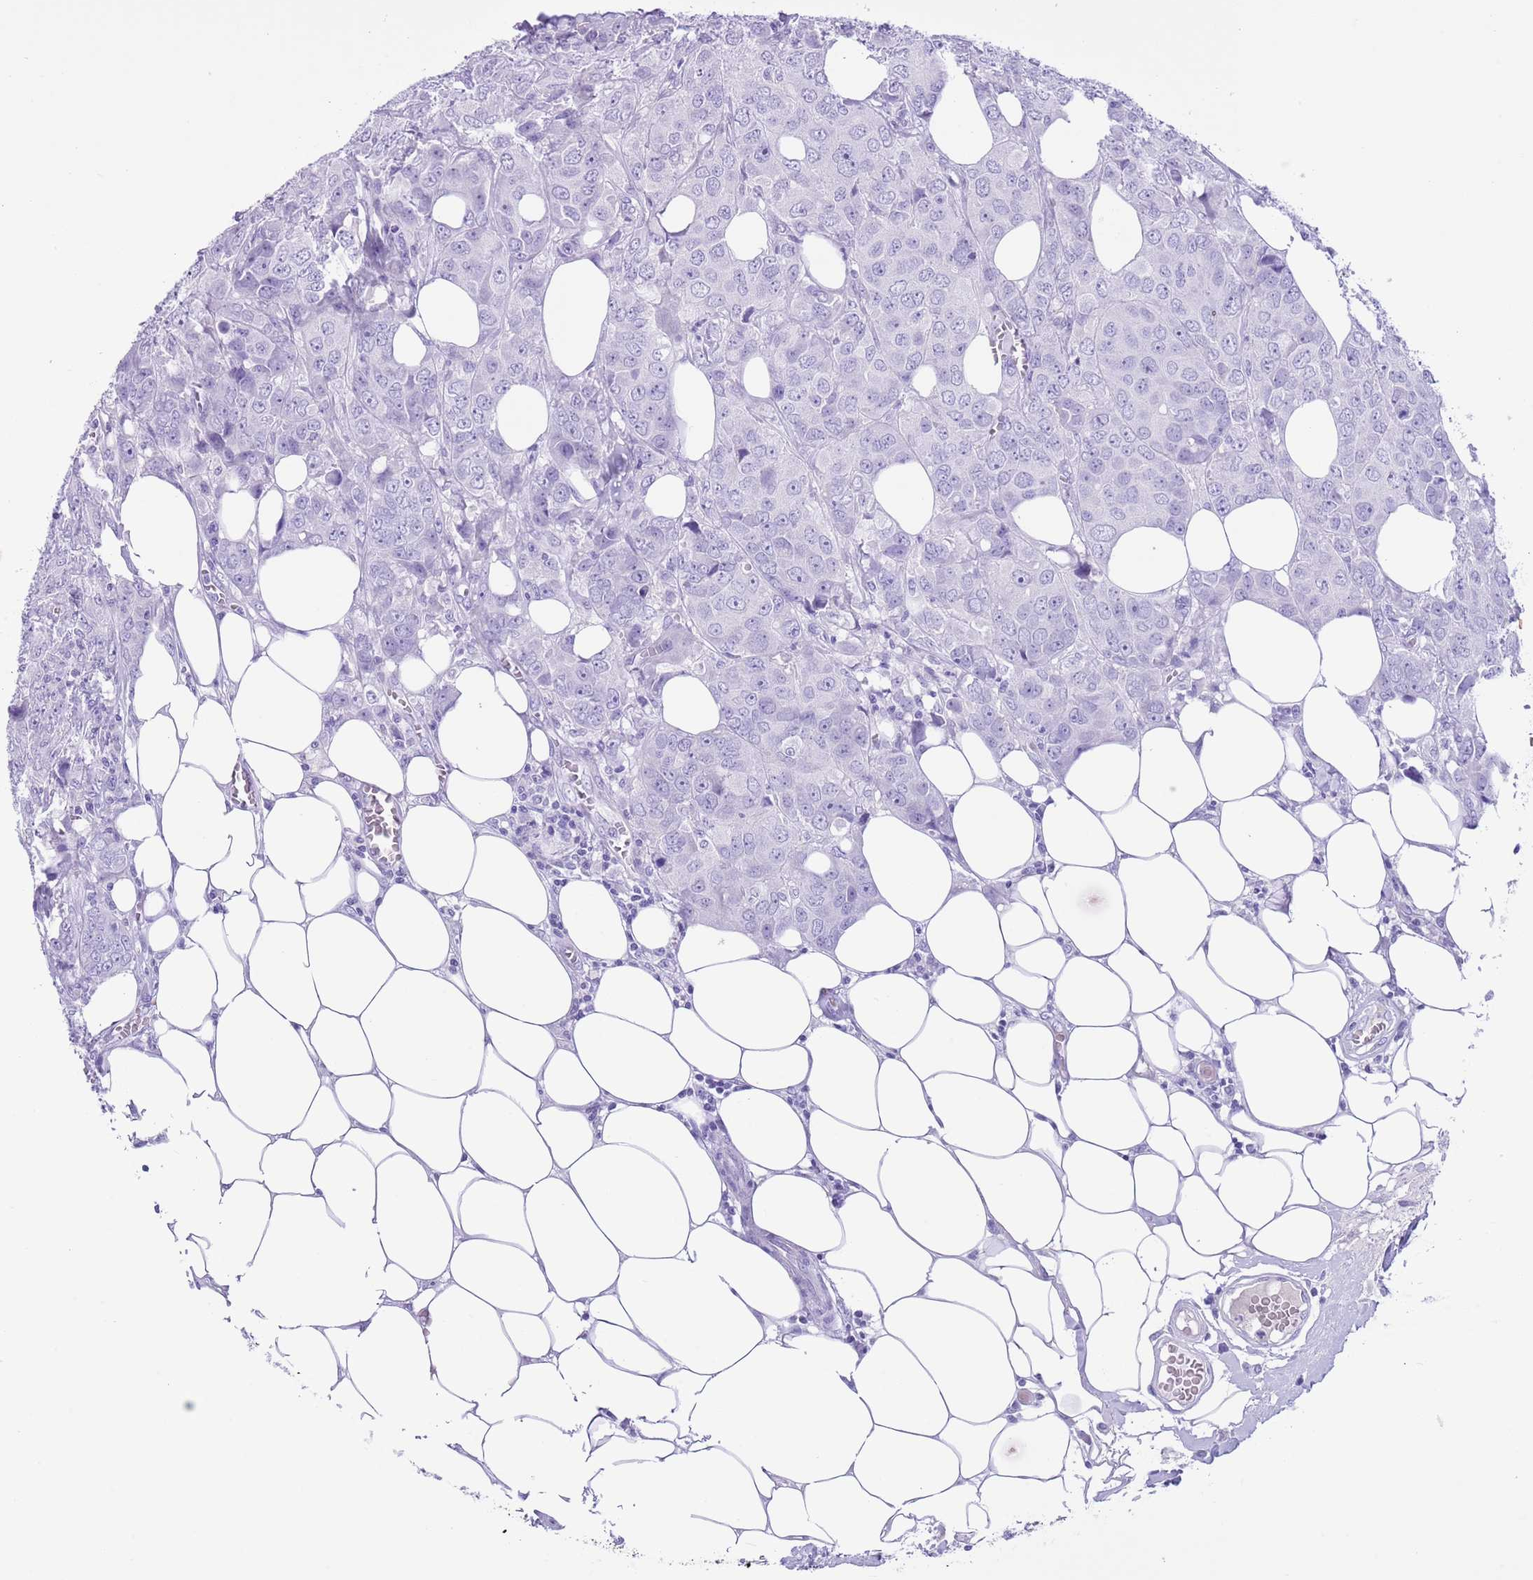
{"staining": {"intensity": "negative", "quantity": "none", "location": "none"}, "tissue": "breast cancer", "cell_type": "Tumor cells", "image_type": "cancer", "snomed": [{"axis": "morphology", "description": "Duct carcinoma"}, {"axis": "topography", "description": "Breast"}], "caption": "A histopathology image of breast cancer stained for a protein exhibits no brown staining in tumor cells. (Immunohistochemistry, brightfield microscopy, high magnification).", "gene": "TBC1D10B", "patient": {"sex": "female", "age": 43}}